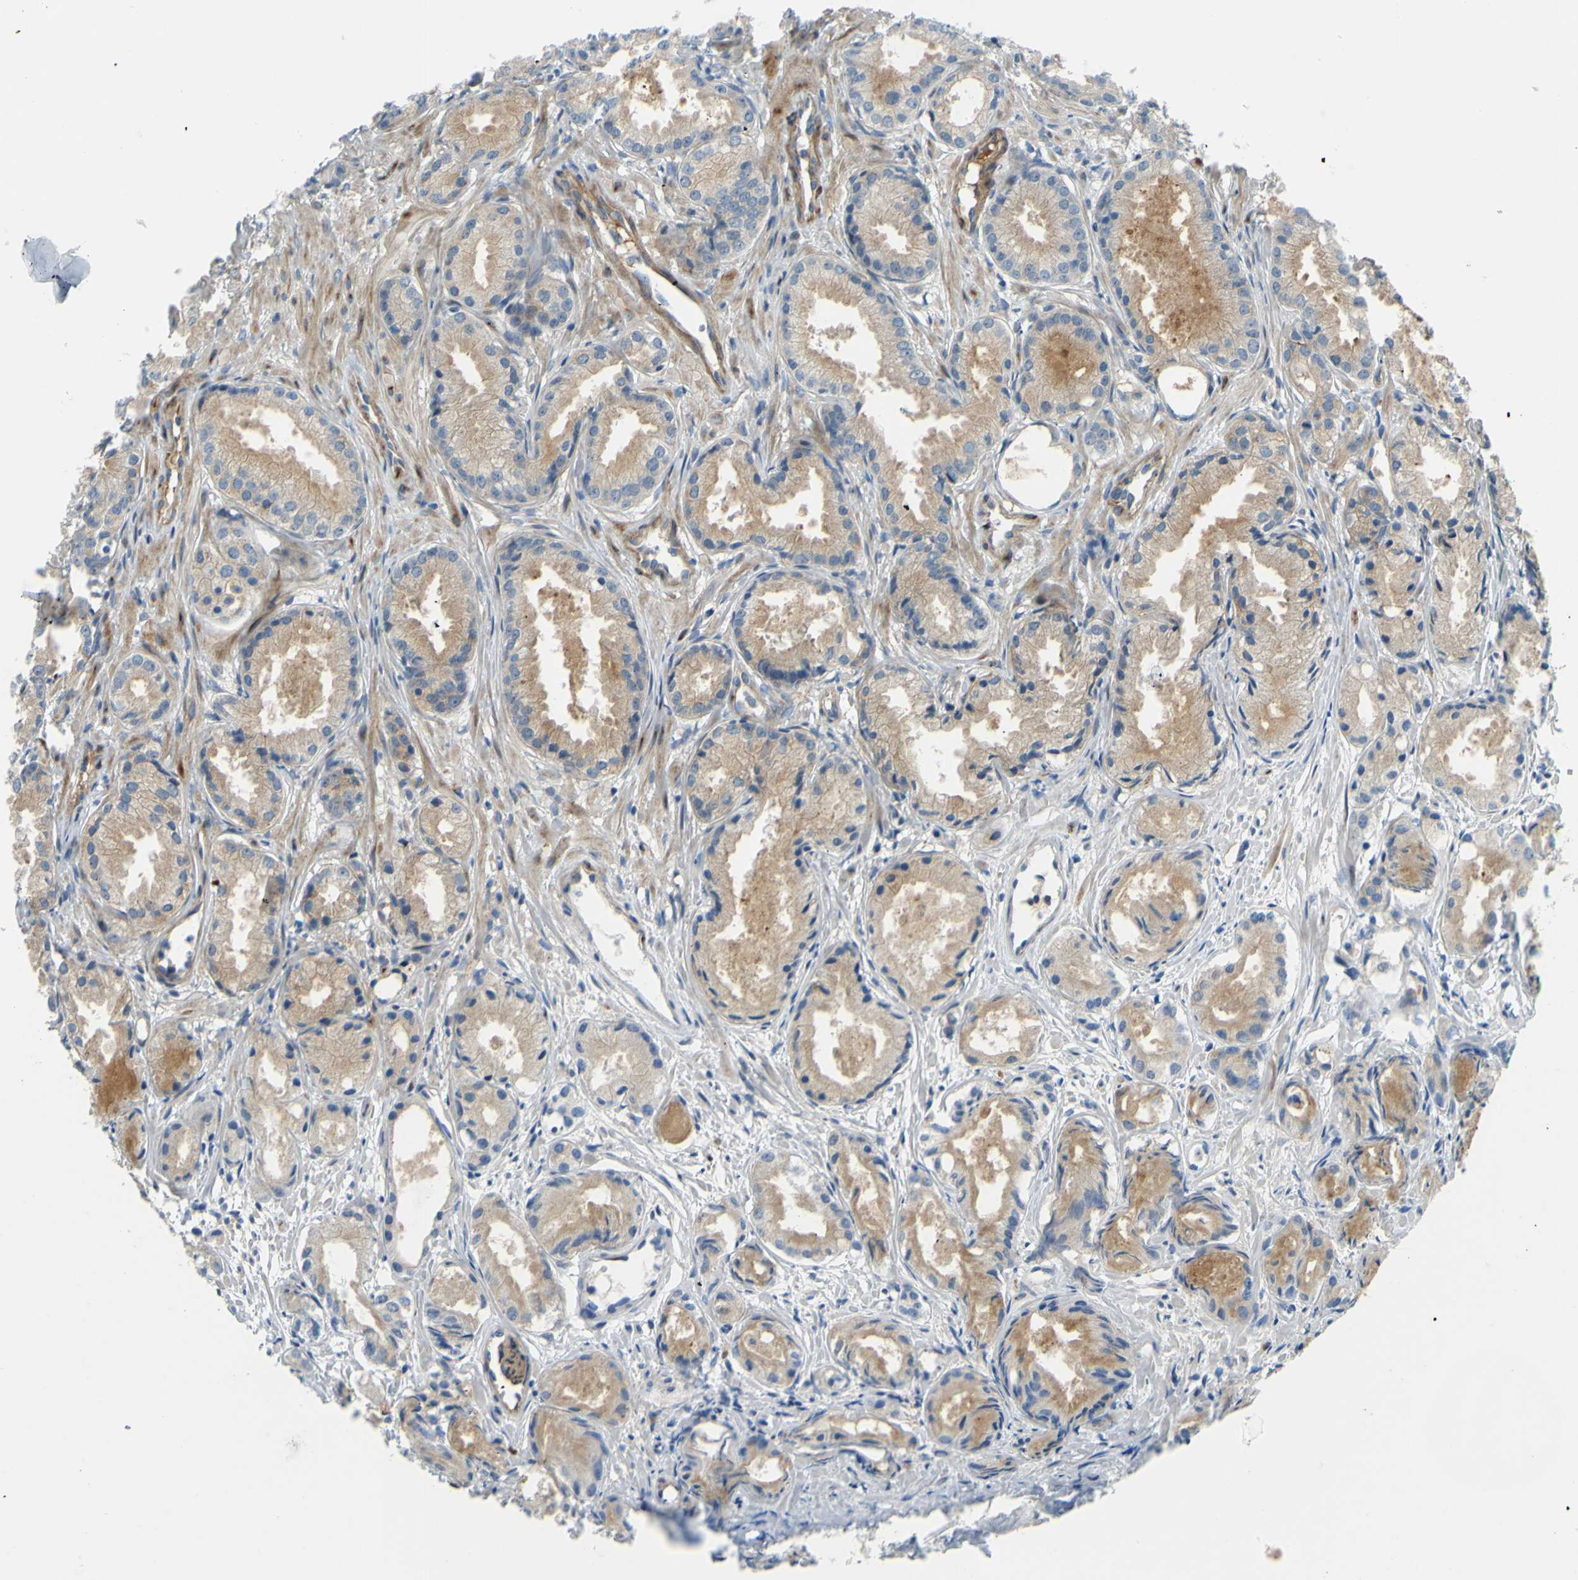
{"staining": {"intensity": "weak", "quantity": ">75%", "location": "cytoplasmic/membranous"}, "tissue": "prostate cancer", "cell_type": "Tumor cells", "image_type": "cancer", "snomed": [{"axis": "morphology", "description": "Adenocarcinoma, Low grade"}, {"axis": "topography", "description": "Prostate"}], "caption": "DAB immunohistochemical staining of prostate low-grade adenocarcinoma reveals weak cytoplasmic/membranous protein expression in approximately >75% of tumor cells.", "gene": "ARHGAP1", "patient": {"sex": "male", "age": 72}}